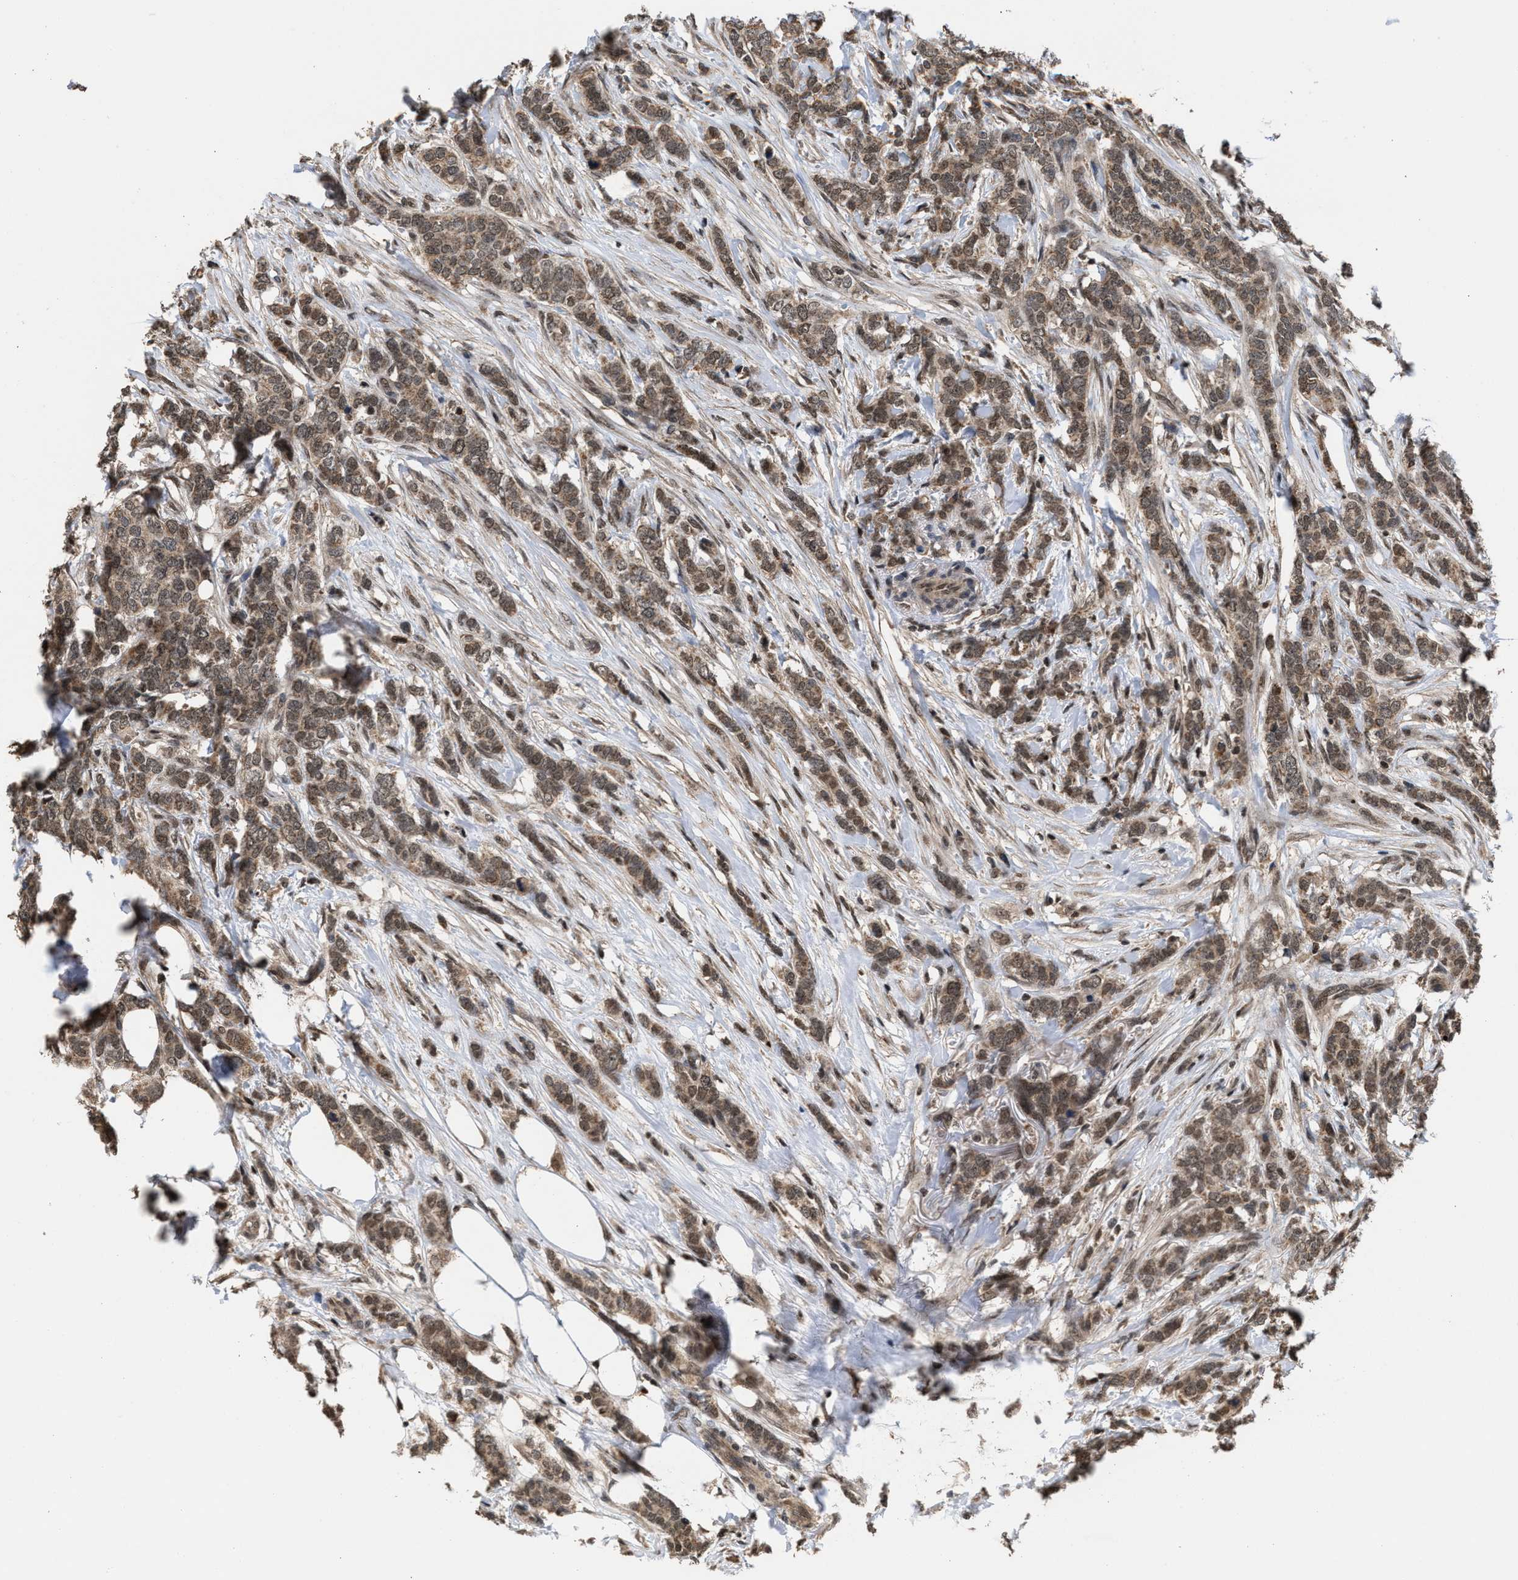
{"staining": {"intensity": "moderate", "quantity": ">75%", "location": "cytoplasmic/membranous"}, "tissue": "breast cancer", "cell_type": "Tumor cells", "image_type": "cancer", "snomed": [{"axis": "morphology", "description": "Lobular carcinoma"}, {"axis": "topography", "description": "Skin"}, {"axis": "topography", "description": "Breast"}], "caption": "Immunohistochemical staining of human lobular carcinoma (breast) exhibits moderate cytoplasmic/membranous protein positivity in approximately >75% of tumor cells.", "gene": "C9orf78", "patient": {"sex": "female", "age": 46}}